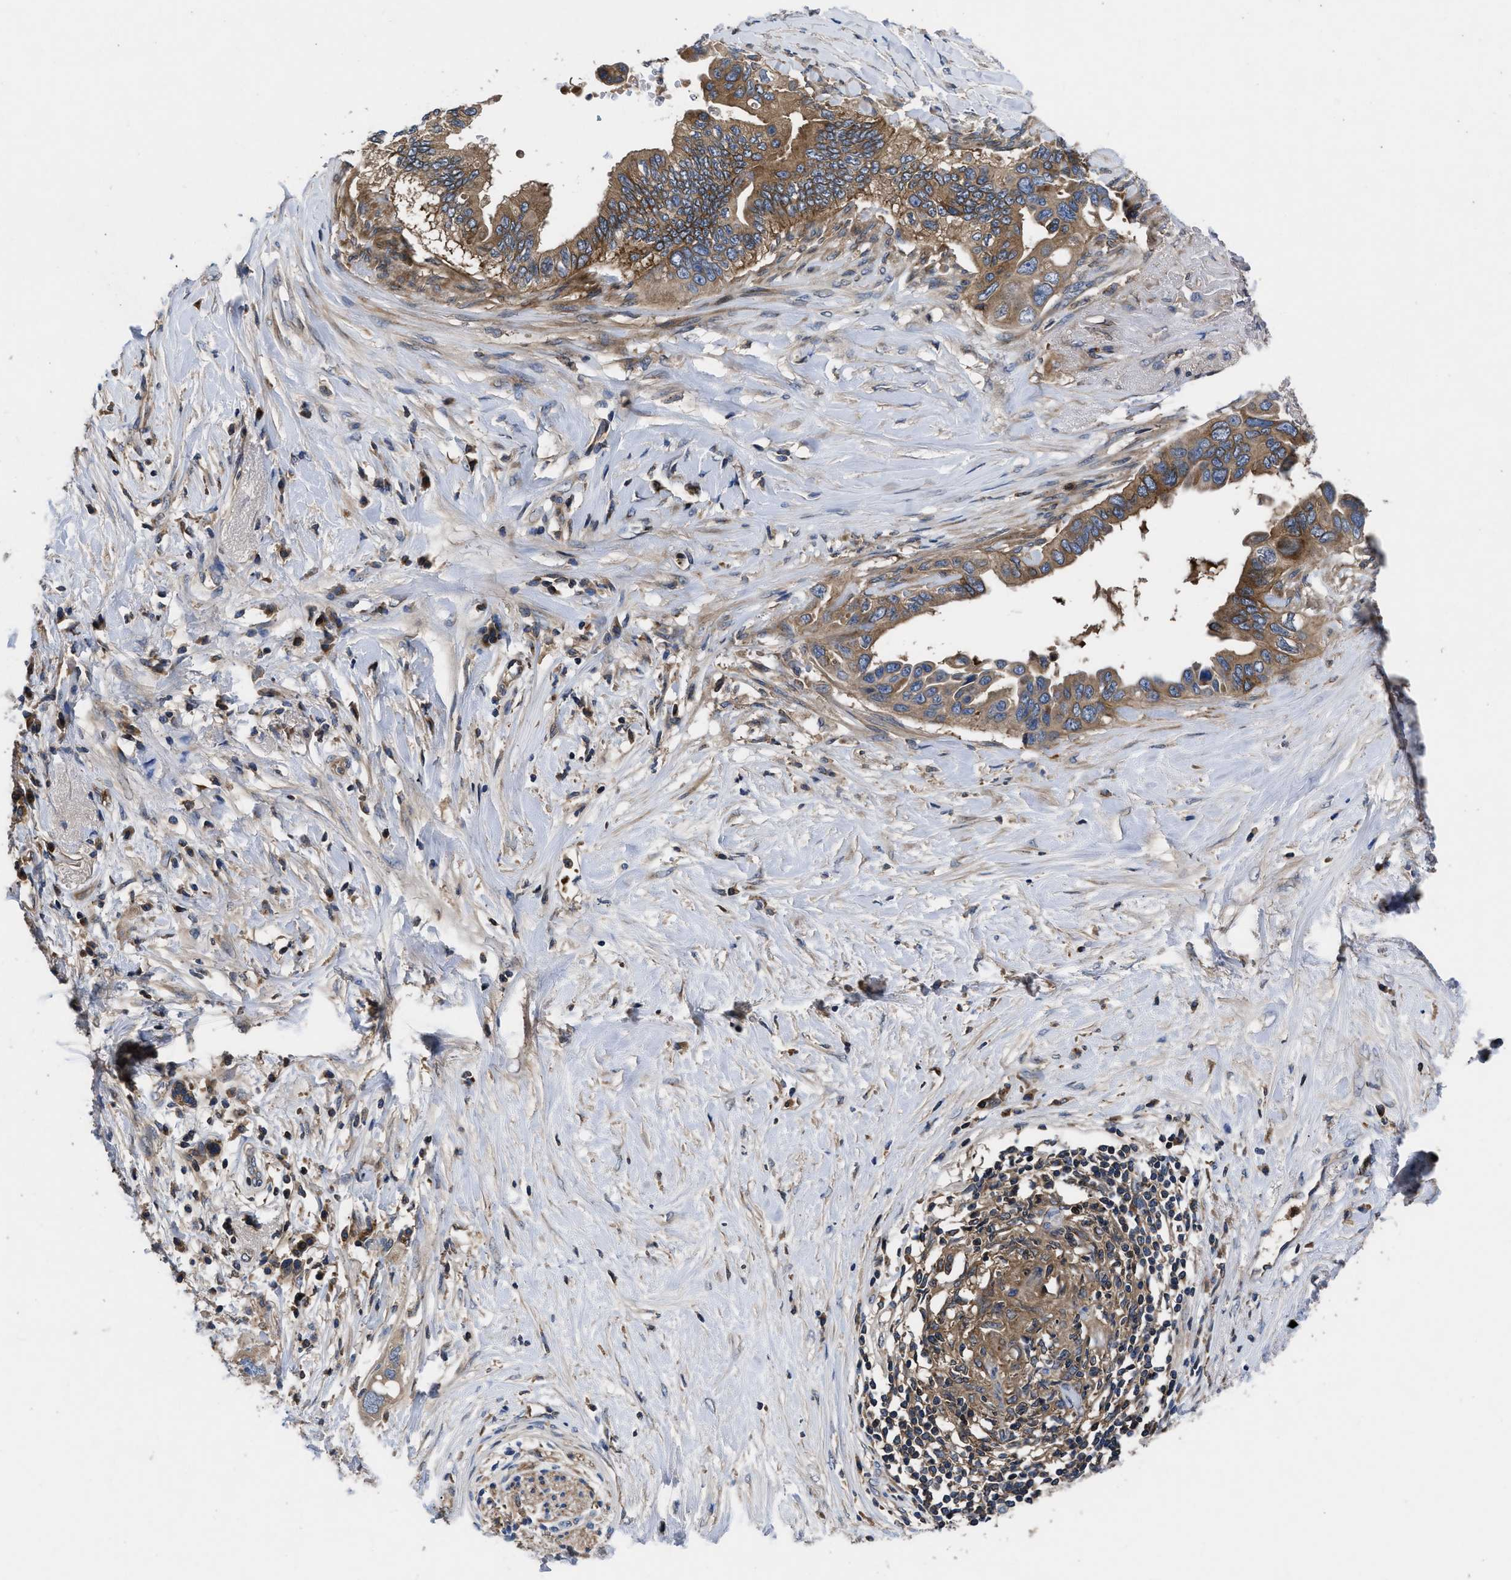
{"staining": {"intensity": "strong", "quantity": ">75%", "location": "cytoplasmic/membranous"}, "tissue": "pancreatic cancer", "cell_type": "Tumor cells", "image_type": "cancer", "snomed": [{"axis": "morphology", "description": "Adenocarcinoma, NOS"}, {"axis": "topography", "description": "Pancreas"}], "caption": "Immunohistochemistry of human pancreatic adenocarcinoma reveals high levels of strong cytoplasmic/membranous positivity in approximately >75% of tumor cells.", "gene": "YBEY", "patient": {"sex": "female", "age": 56}}